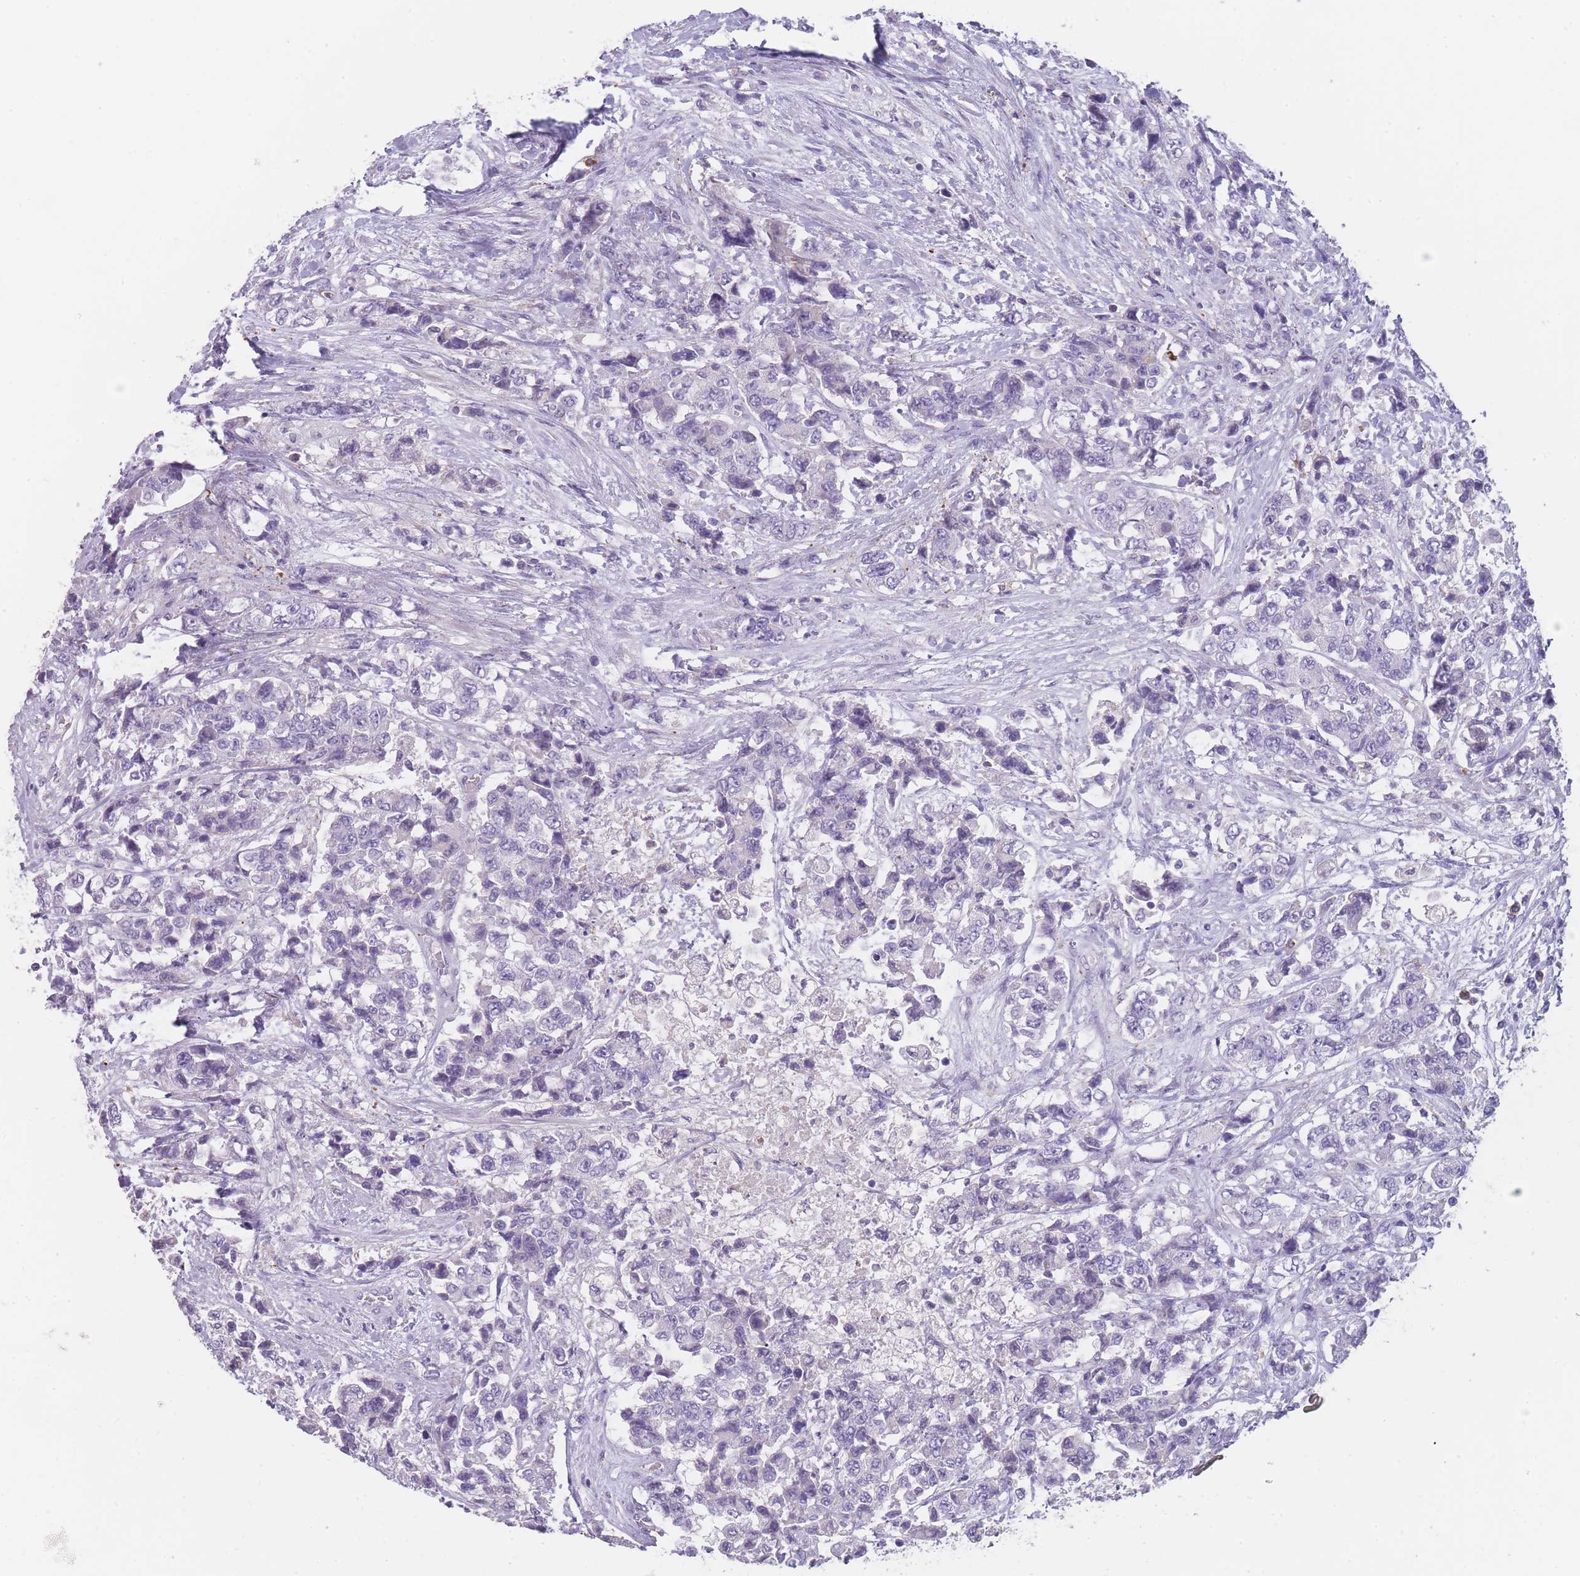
{"staining": {"intensity": "negative", "quantity": "none", "location": "none"}, "tissue": "urothelial cancer", "cell_type": "Tumor cells", "image_type": "cancer", "snomed": [{"axis": "morphology", "description": "Urothelial carcinoma, High grade"}, {"axis": "topography", "description": "Urinary bladder"}], "caption": "Protein analysis of urothelial cancer reveals no significant staining in tumor cells.", "gene": "CR1L", "patient": {"sex": "female", "age": 78}}